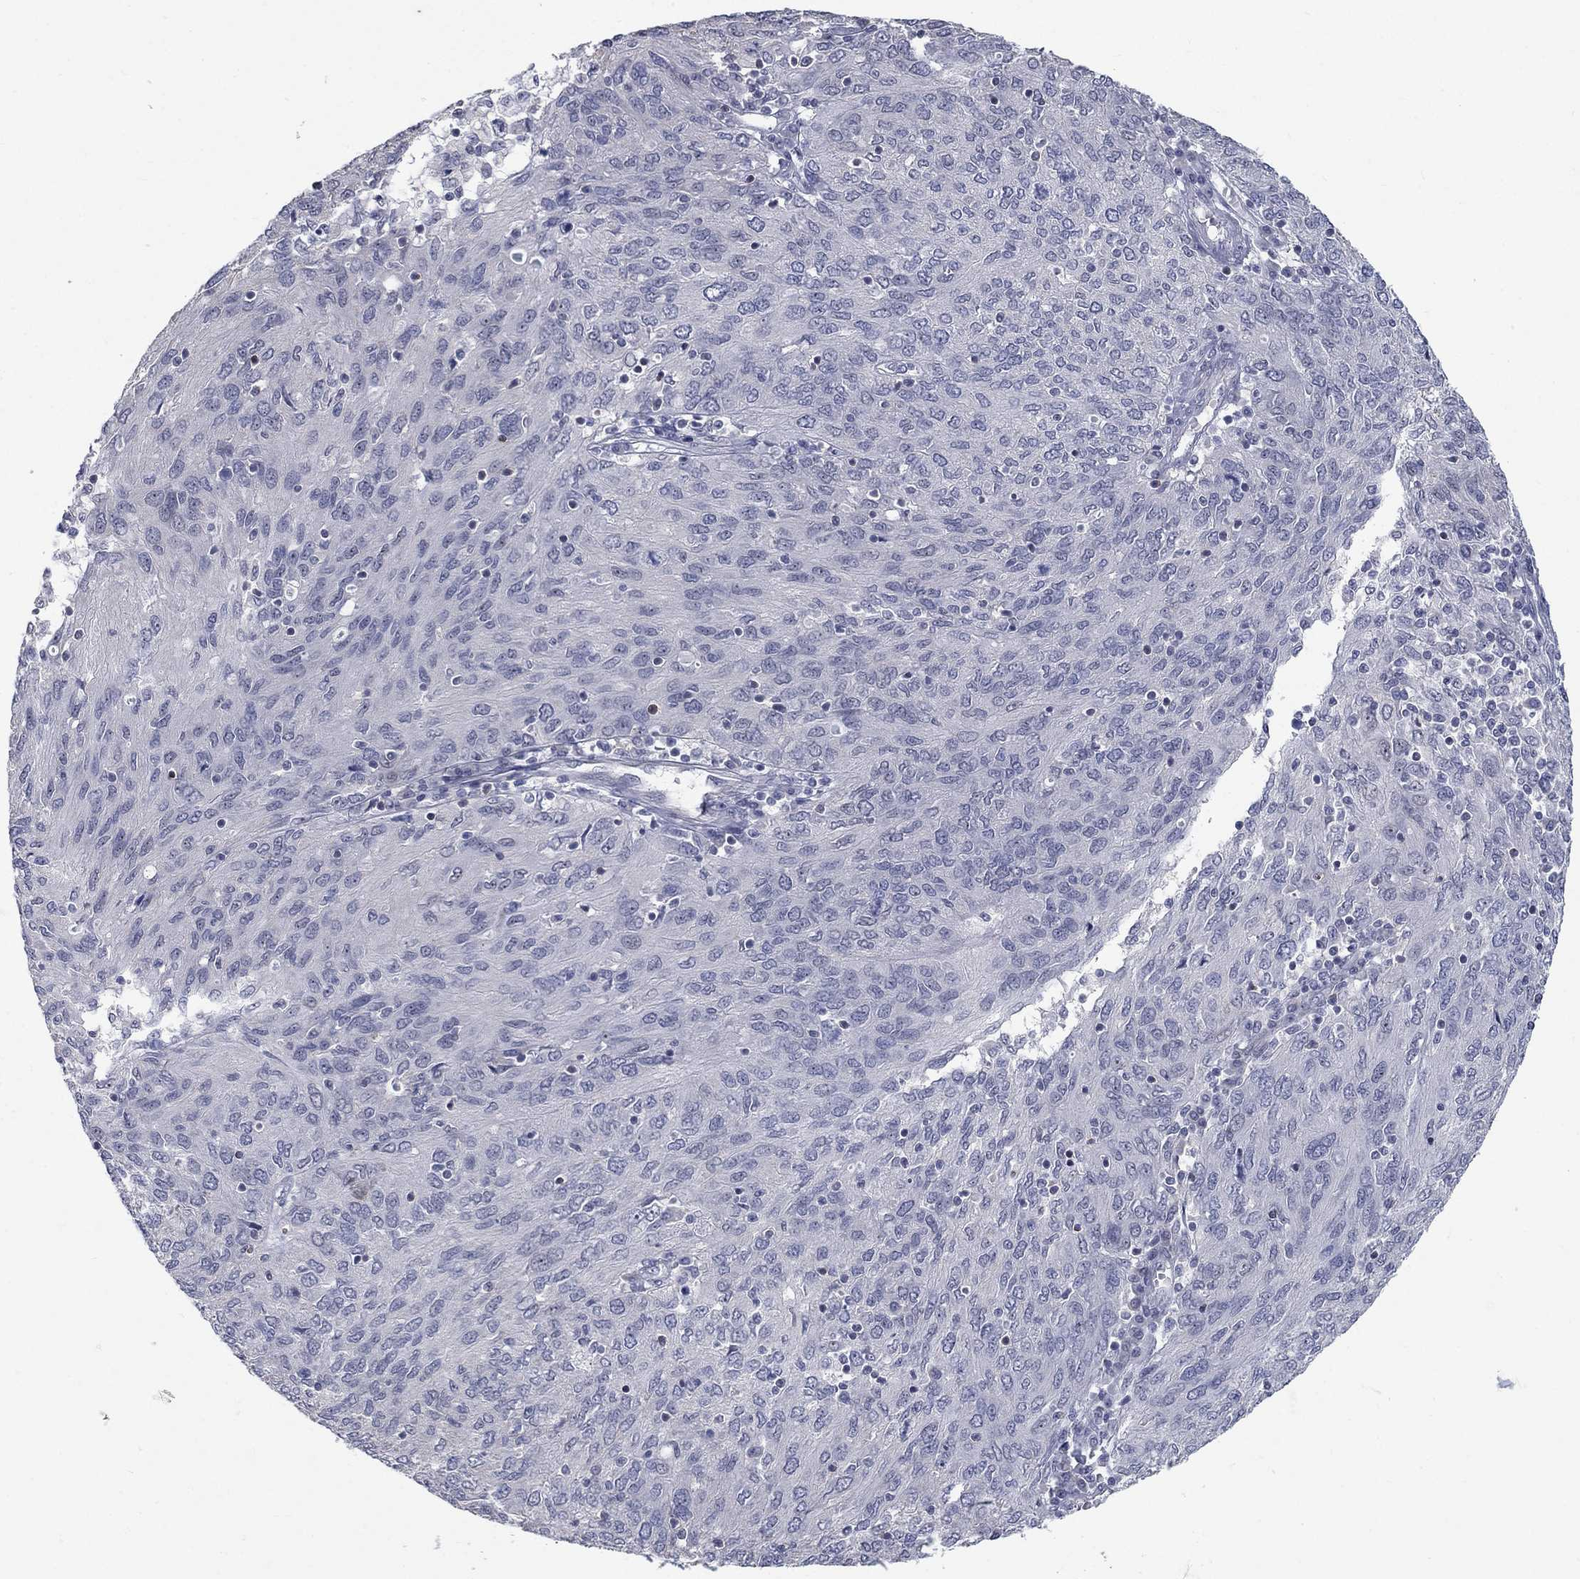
{"staining": {"intensity": "negative", "quantity": "none", "location": "none"}, "tissue": "ovarian cancer", "cell_type": "Tumor cells", "image_type": "cancer", "snomed": [{"axis": "morphology", "description": "Carcinoma, endometroid"}, {"axis": "topography", "description": "Ovary"}], "caption": "A micrograph of ovarian cancer (endometroid carcinoma) stained for a protein shows no brown staining in tumor cells. (Stains: DAB (3,3'-diaminobenzidine) immunohistochemistry (IHC) with hematoxylin counter stain, Microscopy: brightfield microscopy at high magnification).", "gene": "MTSS2", "patient": {"sex": "female", "age": 50}}